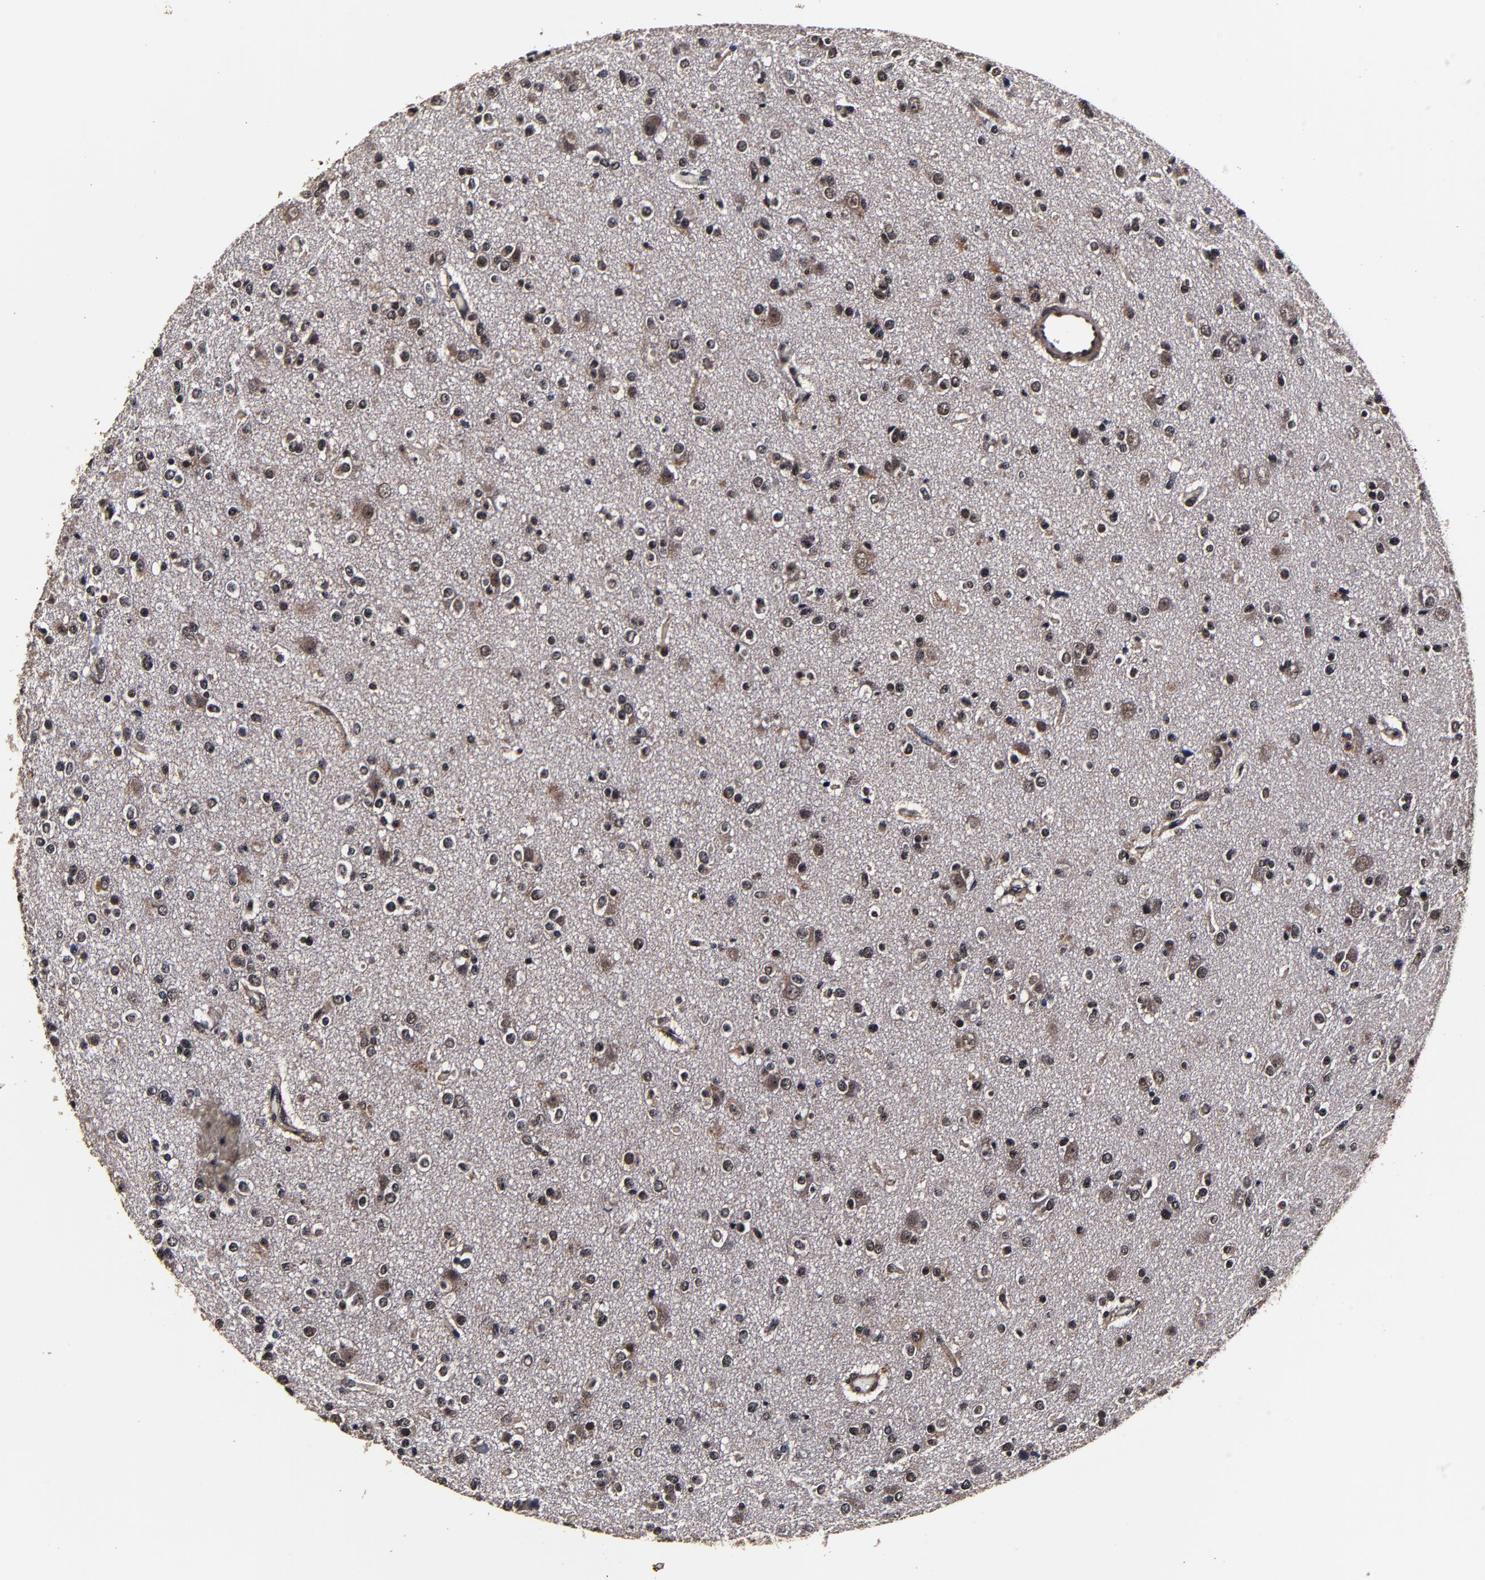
{"staining": {"intensity": "moderate", "quantity": "25%-75%", "location": "cytoplasmic/membranous"}, "tissue": "glioma", "cell_type": "Tumor cells", "image_type": "cancer", "snomed": [{"axis": "morphology", "description": "Glioma, malignant, Low grade"}, {"axis": "topography", "description": "Brain"}], "caption": "IHC photomicrograph of neoplastic tissue: malignant low-grade glioma stained using immunohistochemistry shows medium levels of moderate protein expression localized specifically in the cytoplasmic/membranous of tumor cells, appearing as a cytoplasmic/membranous brown color.", "gene": "MMP15", "patient": {"sex": "male", "age": 42}}